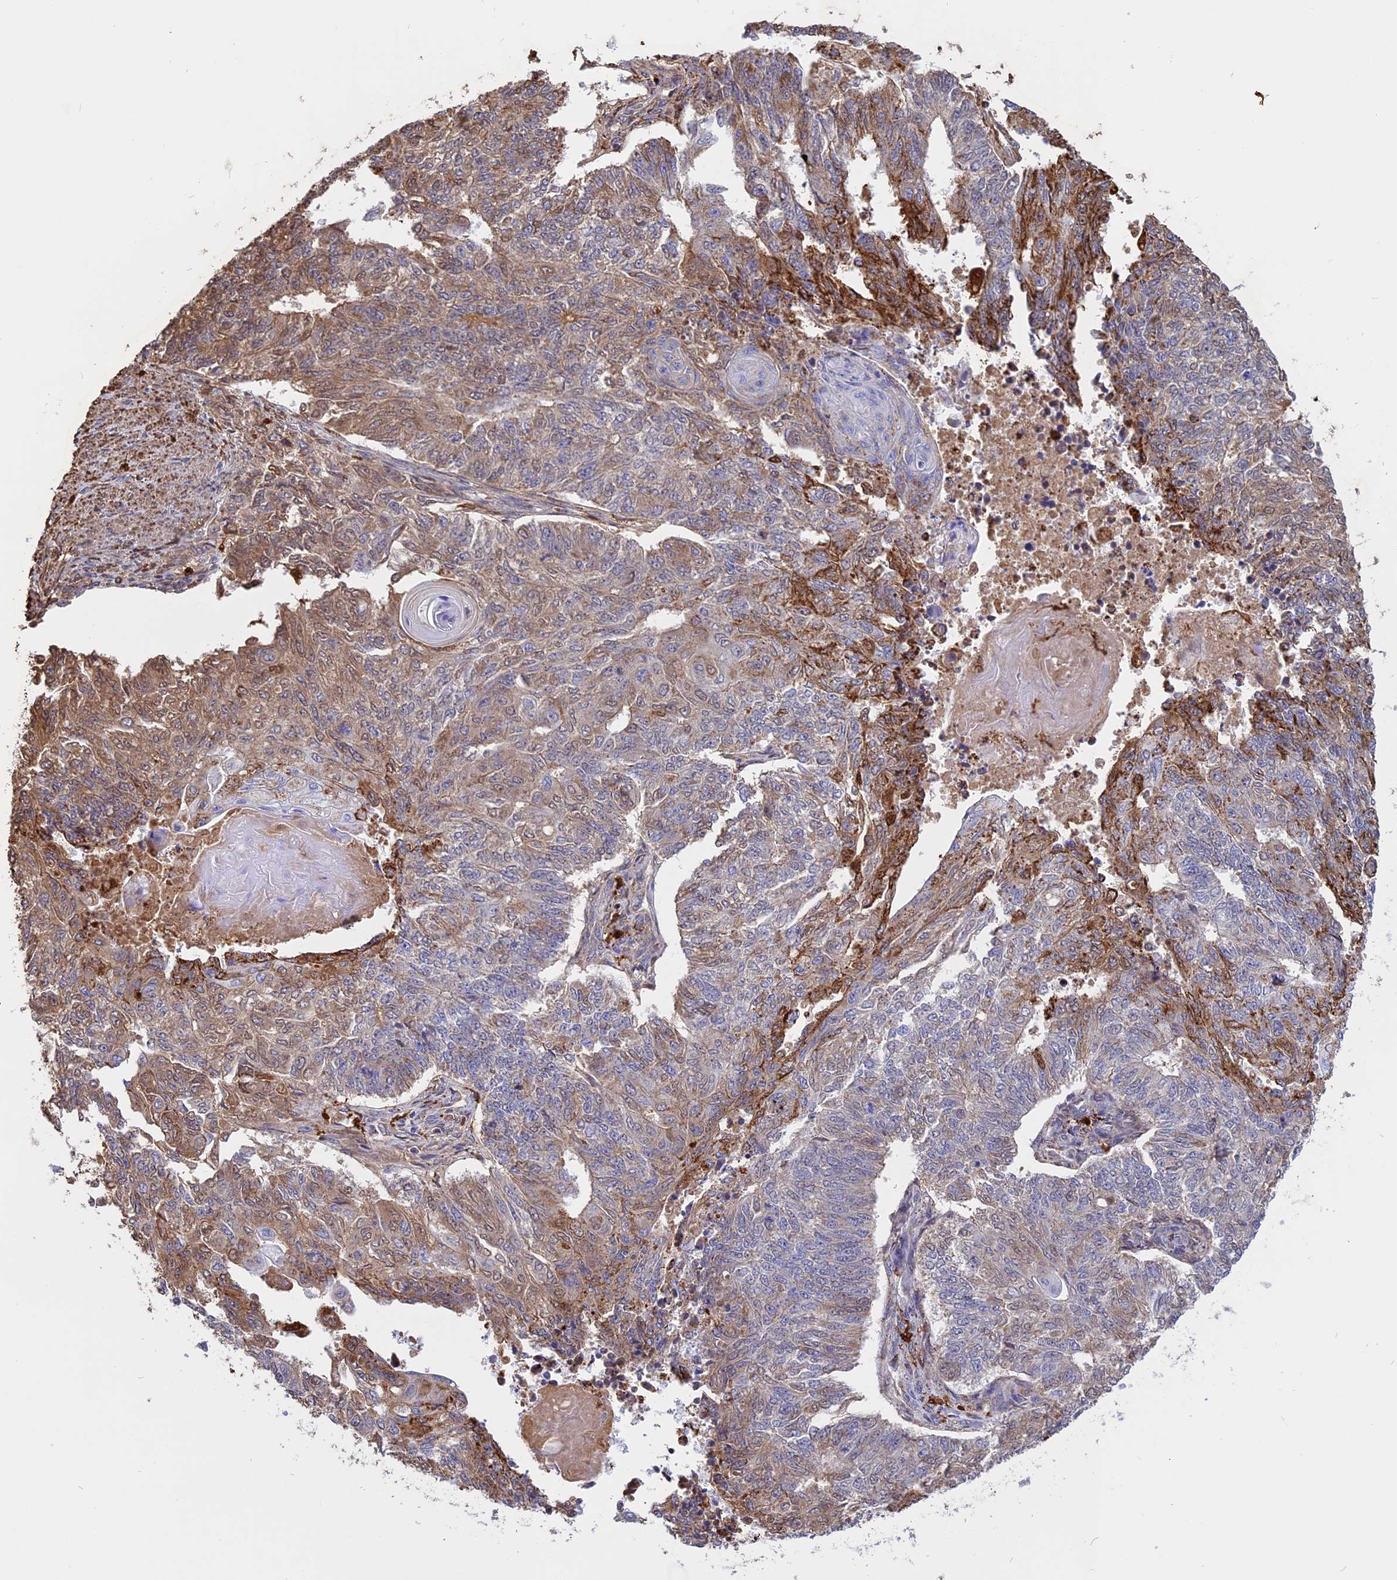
{"staining": {"intensity": "moderate", "quantity": "25%-75%", "location": "cytoplasmic/membranous"}, "tissue": "endometrial cancer", "cell_type": "Tumor cells", "image_type": "cancer", "snomed": [{"axis": "morphology", "description": "Adenocarcinoma, NOS"}, {"axis": "topography", "description": "Endometrium"}], "caption": "A micrograph of human endometrial adenocarcinoma stained for a protein displays moderate cytoplasmic/membranous brown staining in tumor cells.", "gene": "KCNG1", "patient": {"sex": "female", "age": 32}}